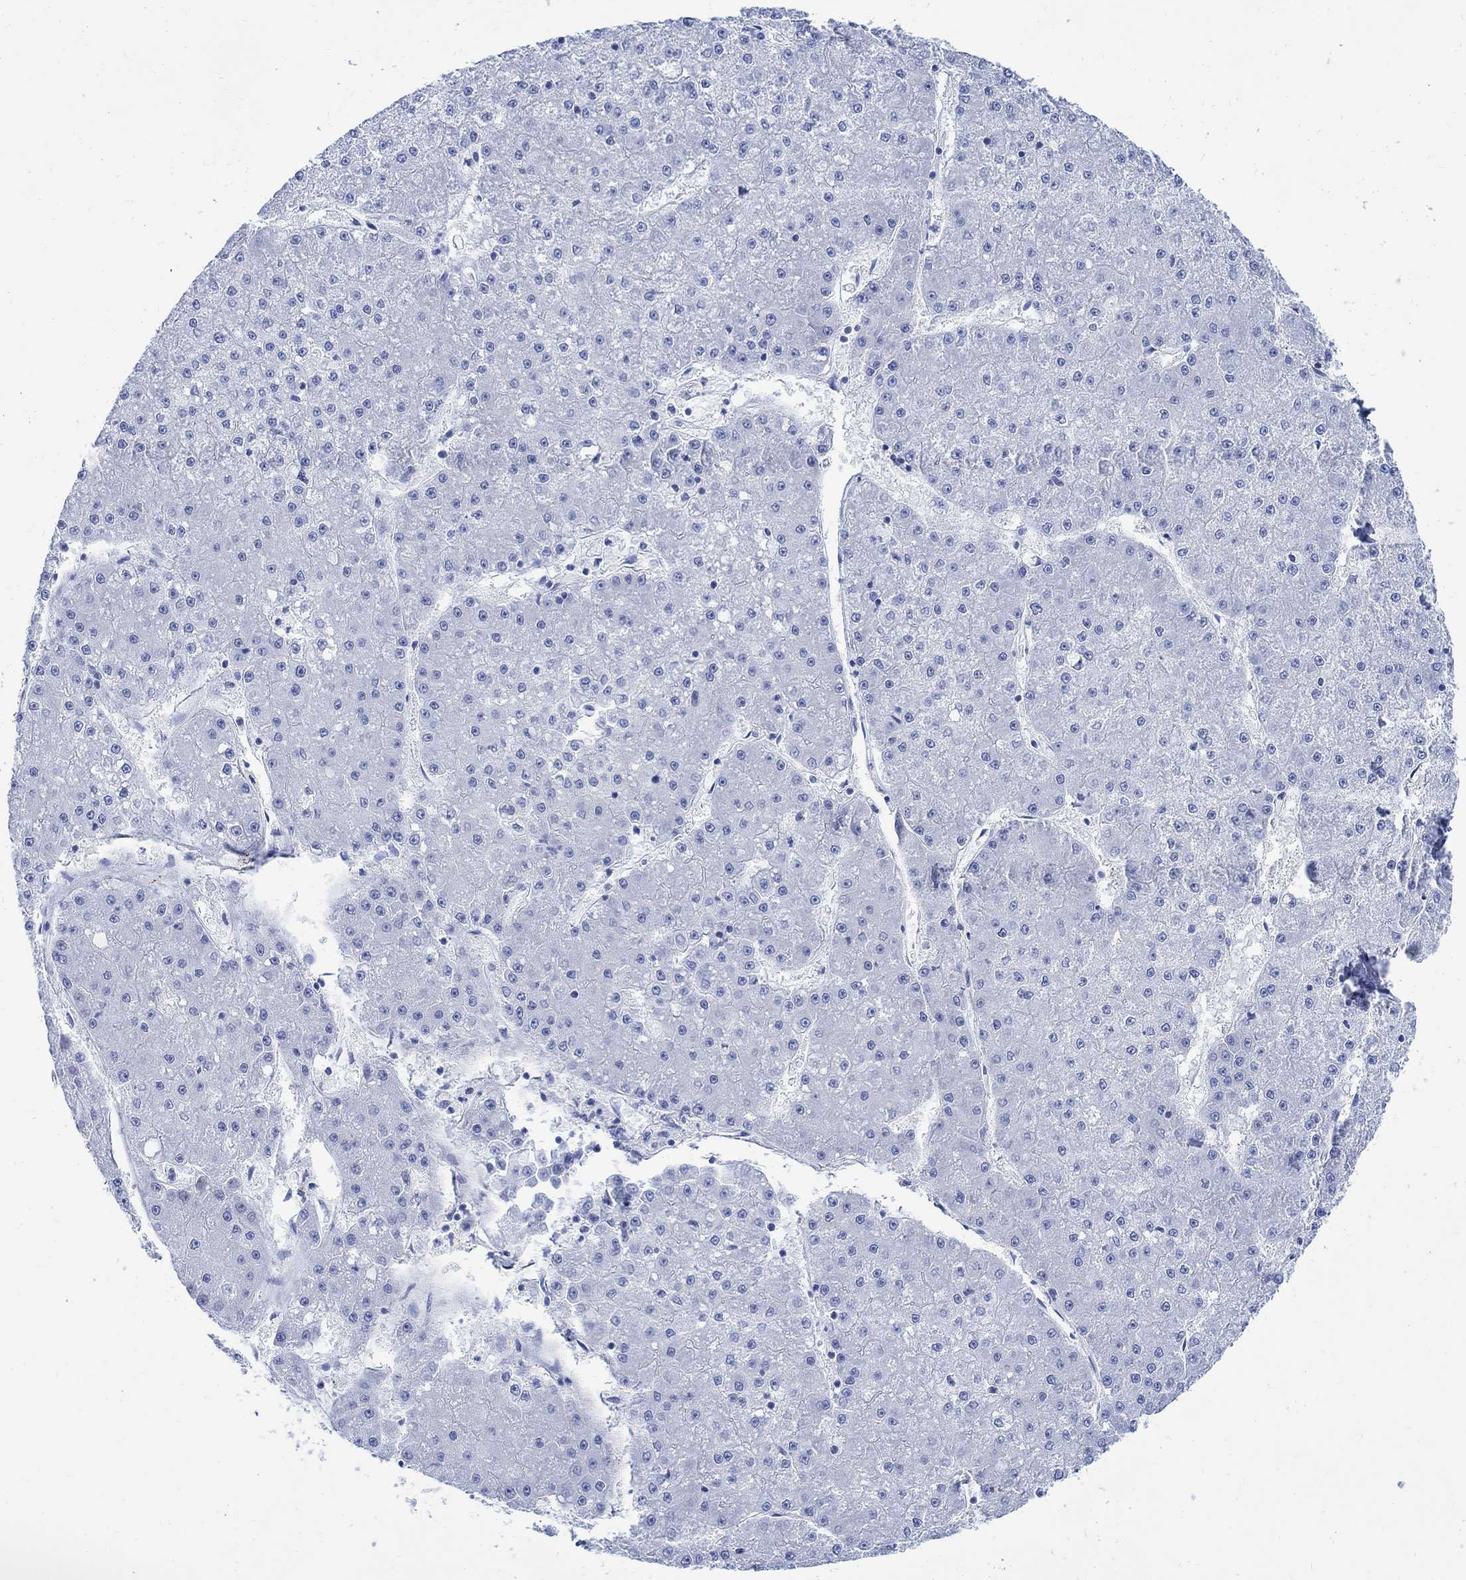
{"staining": {"intensity": "negative", "quantity": "none", "location": "none"}, "tissue": "liver cancer", "cell_type": "Tumor cells", "image_type": "cancer", "snomed": [{"axis": "morphology", "description": "Carcinoma, Hepatocellular, NOS"}, {"axis": "topography", "description": "Liver"}], "caption": "Image shows no protein positivity in tumor cells of liver cancer tissue.", "gene": "CPLX2", "patient": {"sex": "male", "age": 73}}